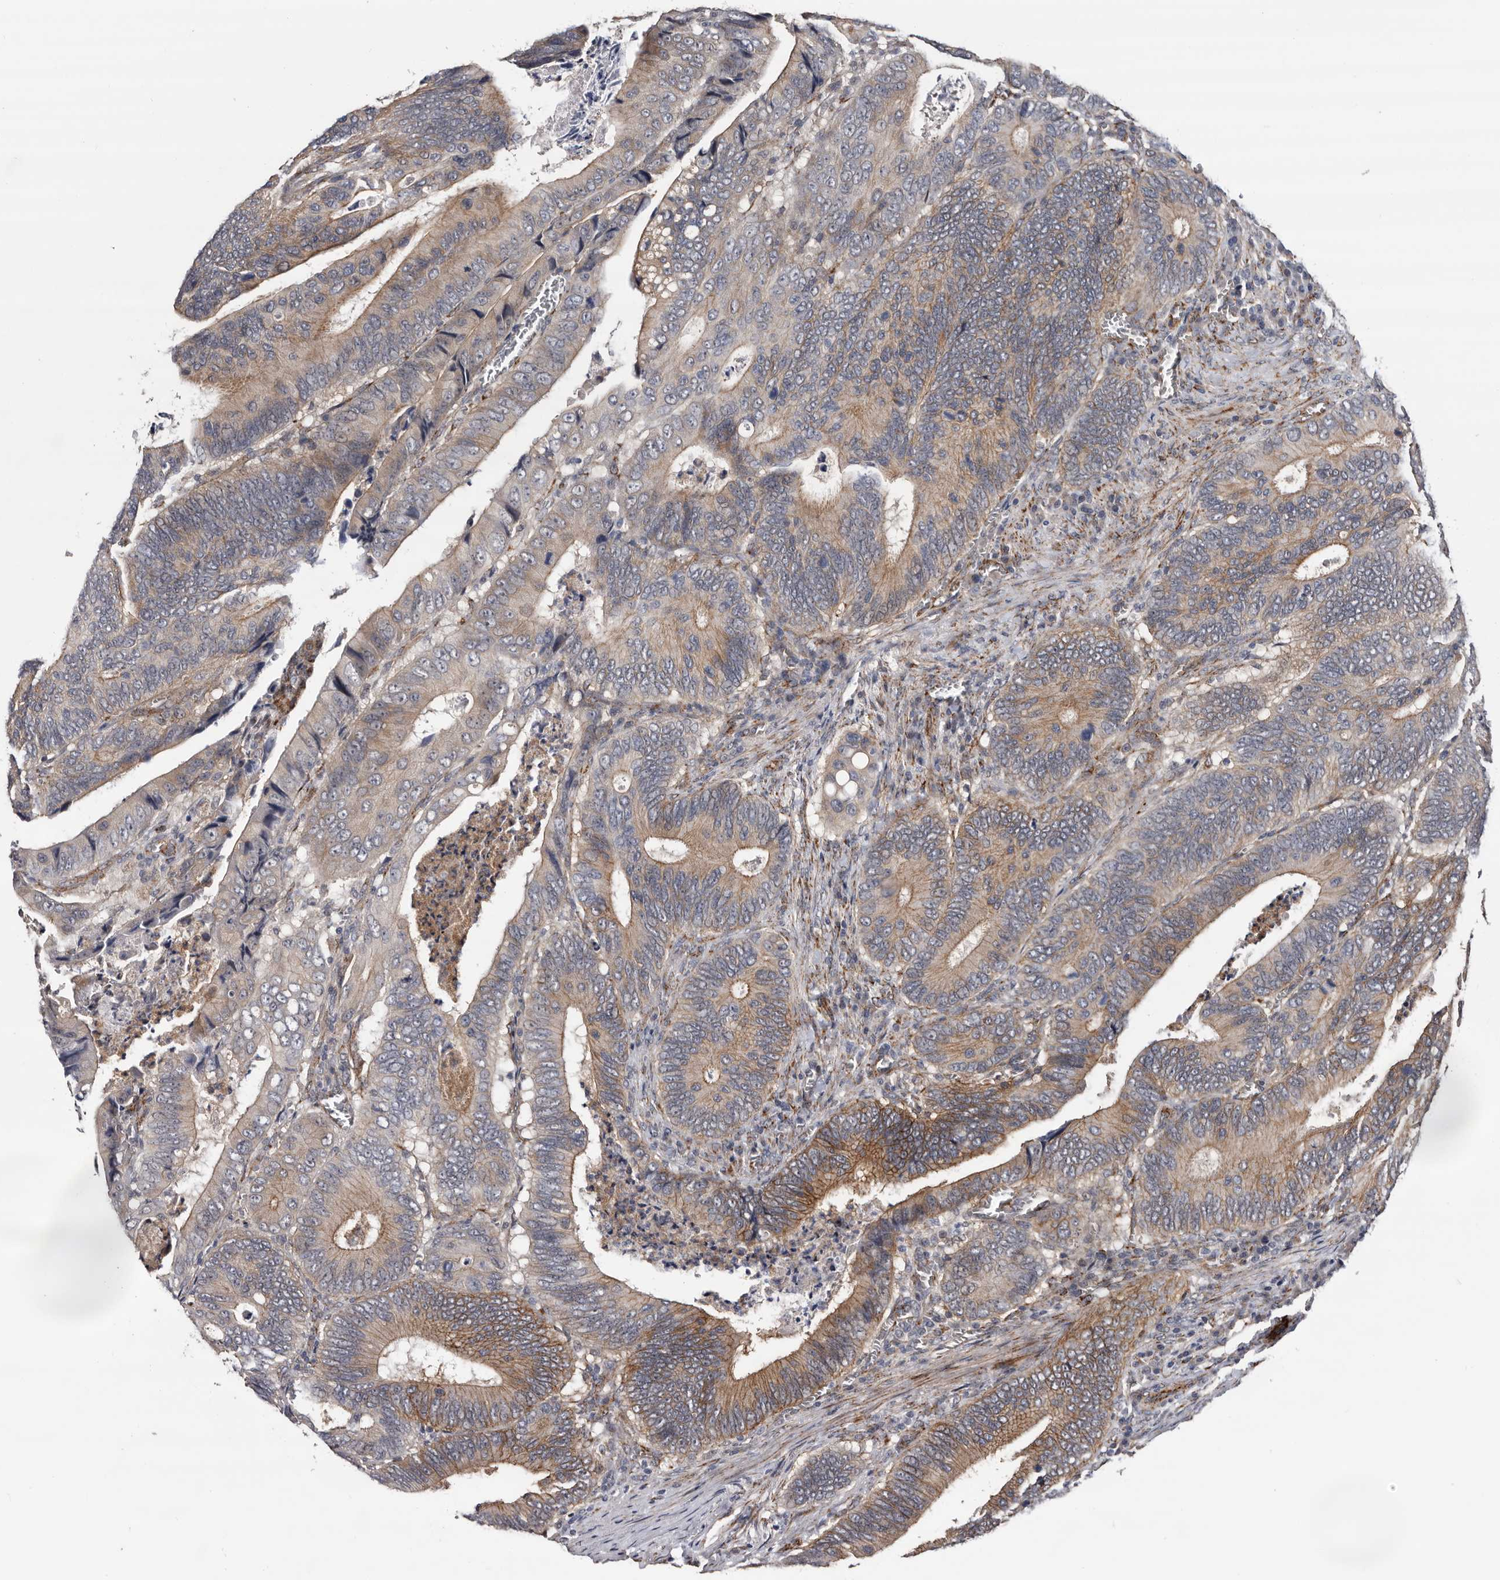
{"staining": {"intensity": "moderate", "quantity": "25%-75%", "location": "cytoplasmic/membranous"}, "tissue": "colorectal cancer", "cell_type": "Tumor cells", "image_type": "cancer", "snomed": [{"axis": "morphology", "description": "Inflammation, NOS"}, {"axis": "morphology", "description": "Adenocarcinoma, NOS"}, {"axis": "topography", "description": "Colon"}], "caption": "Moderate cytoplasmic/membranous staining is identified in about 25%-75% of tumor cells in colorectal cancer (adenocarcinoma).", "gene": "ARMCX2", "patient": {"sex": "male", "age": 72}}